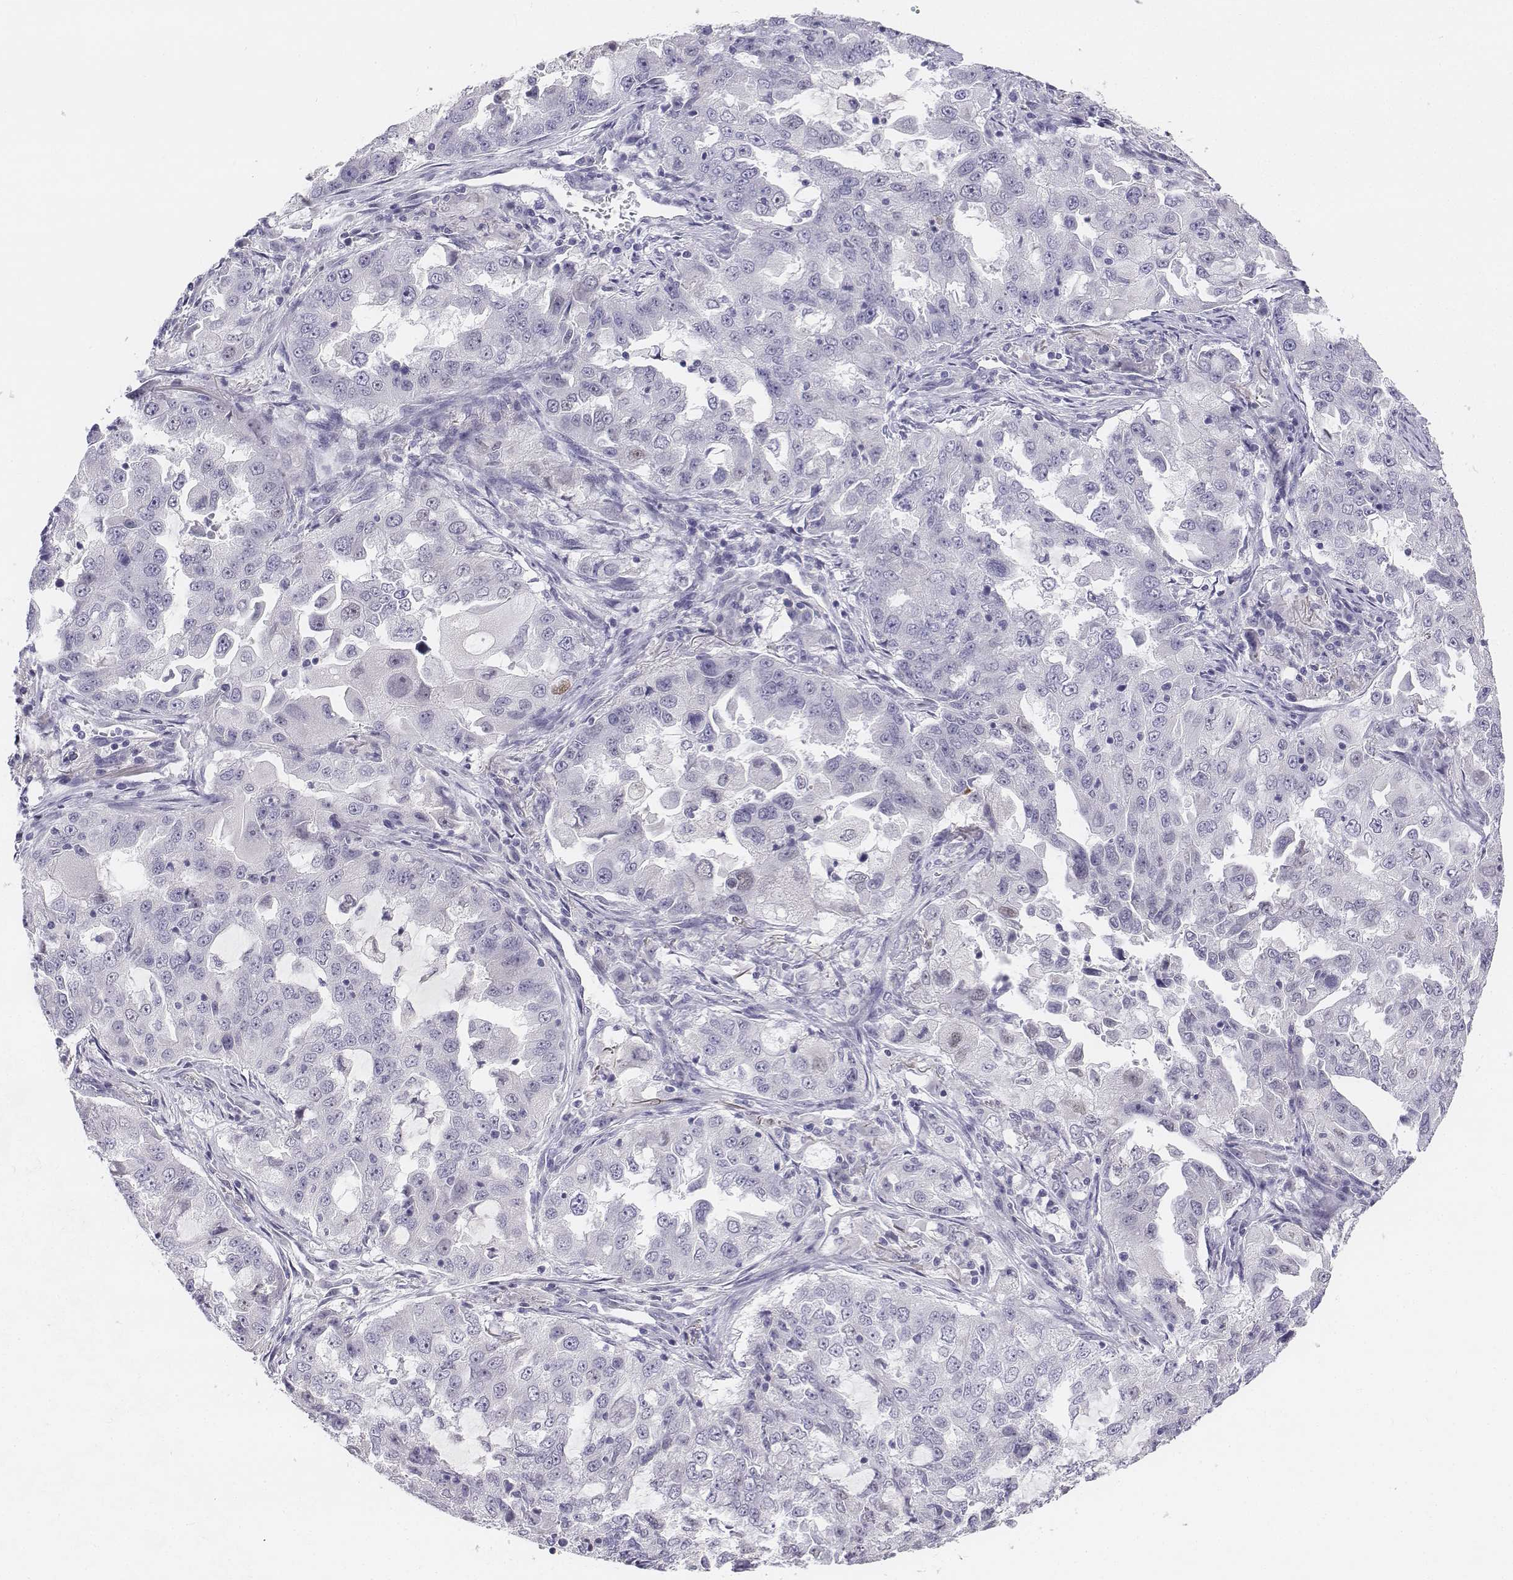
{"staining": {"intensity": "negative", "quantity": "none", "location": "none"}, "tissue": "lung cancer", "cell_type": "Tumor cells", "image_type": "cancer", "snomed": [{"axis": "morphology", "description": "Adenocarcinoma, NOS"}, {"axis": "topography", "description": "Lung"}], "caption": "IHC of human adenocarcinoma (lung) demonstrates no positivity in tumor cells. Nuclei are stained in blue.", "gene": "UCN2", "patient": {"sex": "female", "age": 61}}